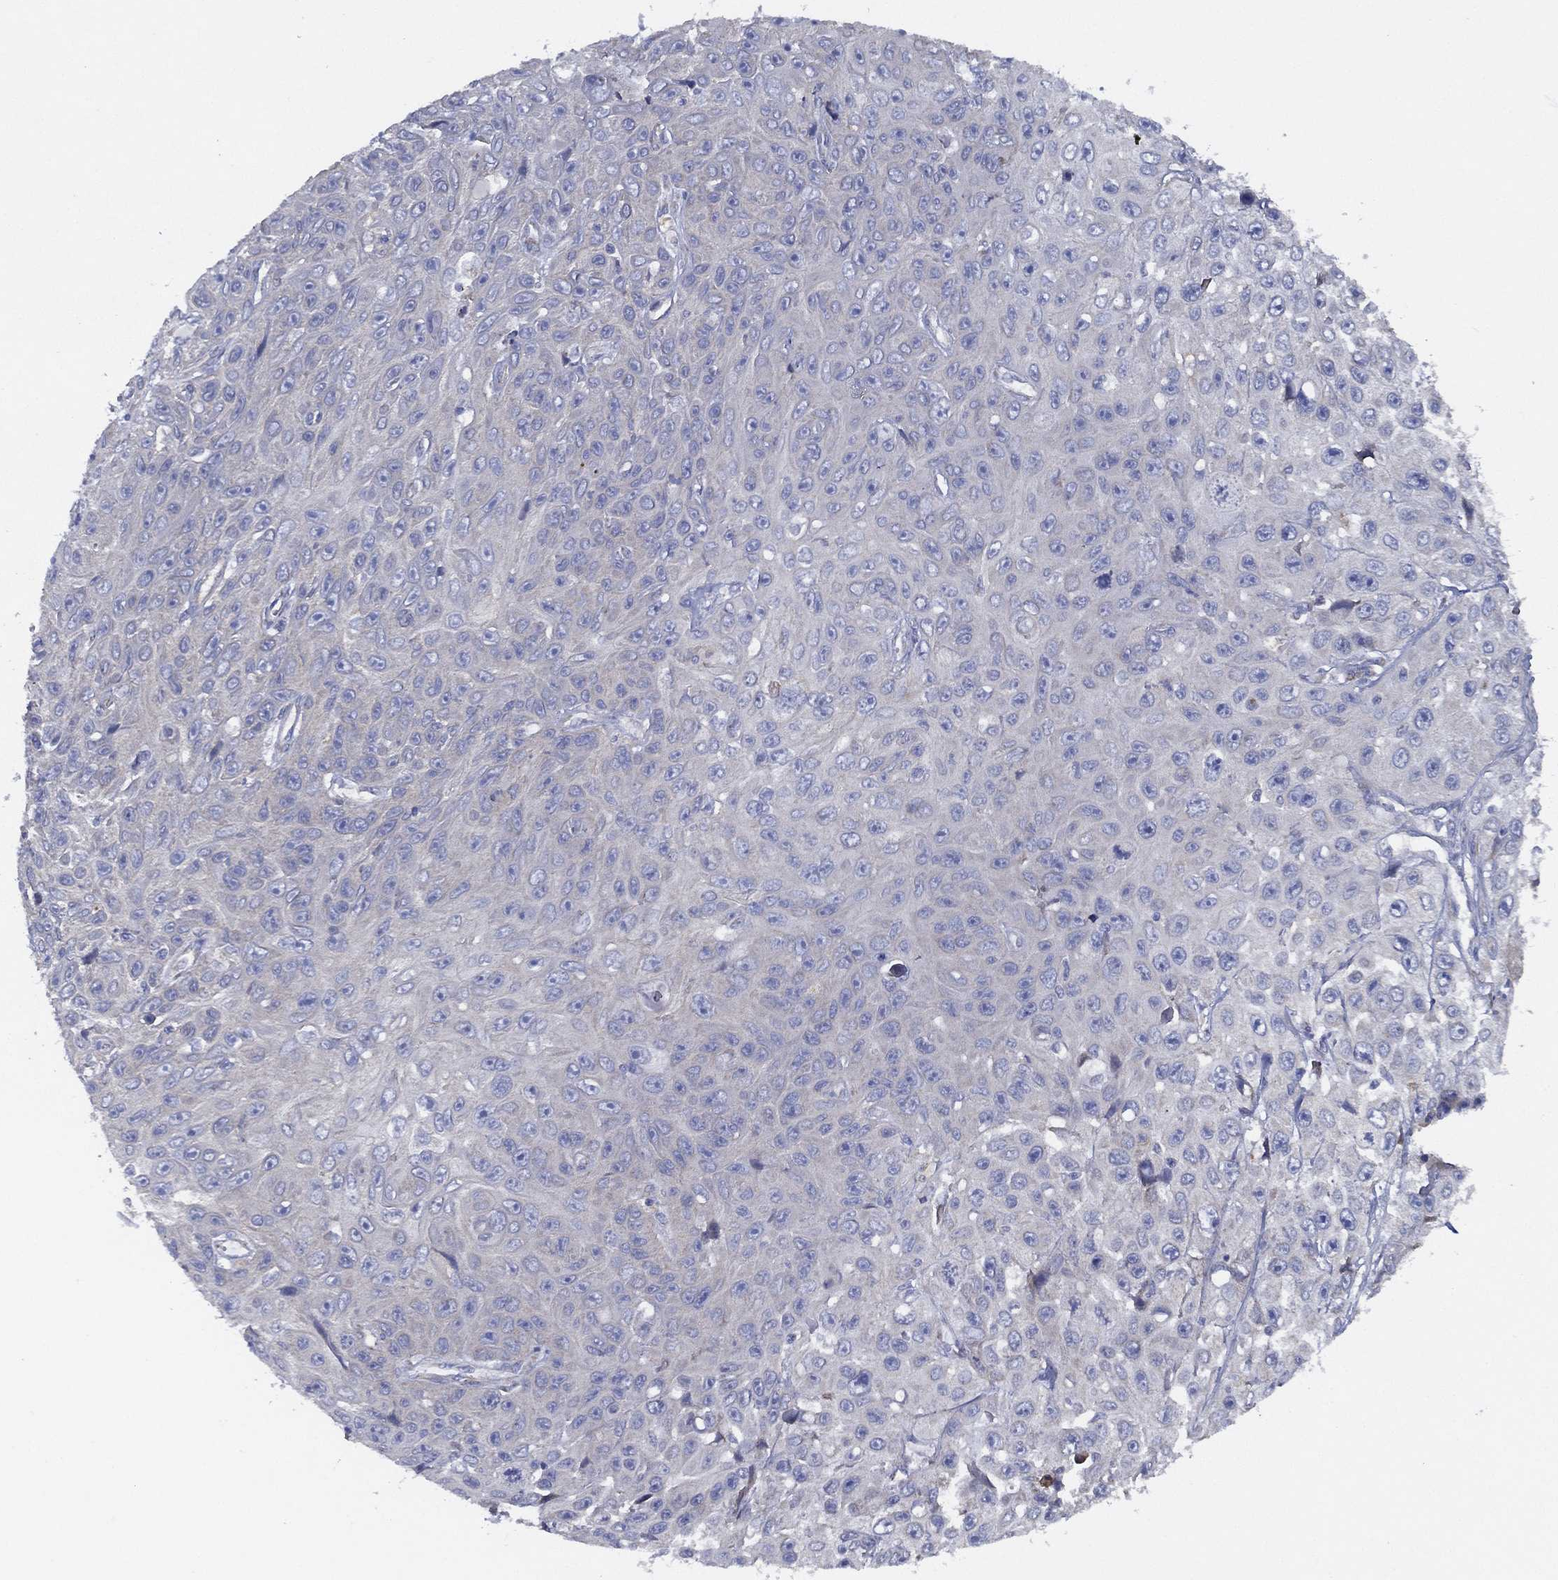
{"staining": {"intensity": "negative", "quantity": "none", "location": "none"}, "tissue": "skin cancer", "cell_type": "Tumor cells", "image_type": "cancer", "snomed": [{"axis": "morphology", "description": "Squamous cell carcinoma, NOS"}, {"axis": "topography", "description": "Skin"}], "caption": "Skin cancer (squamous cell carcinoma) was stained to show a protein in brown. There is no significant staining in tumor cells. (Stains: DAB immunohistochemistry with hematoxylin counter stain, Microscopy: brightfield microscopy at high magnification).", "gene": "ZNF223", "patient": {"sex": "male", "age": 82}}